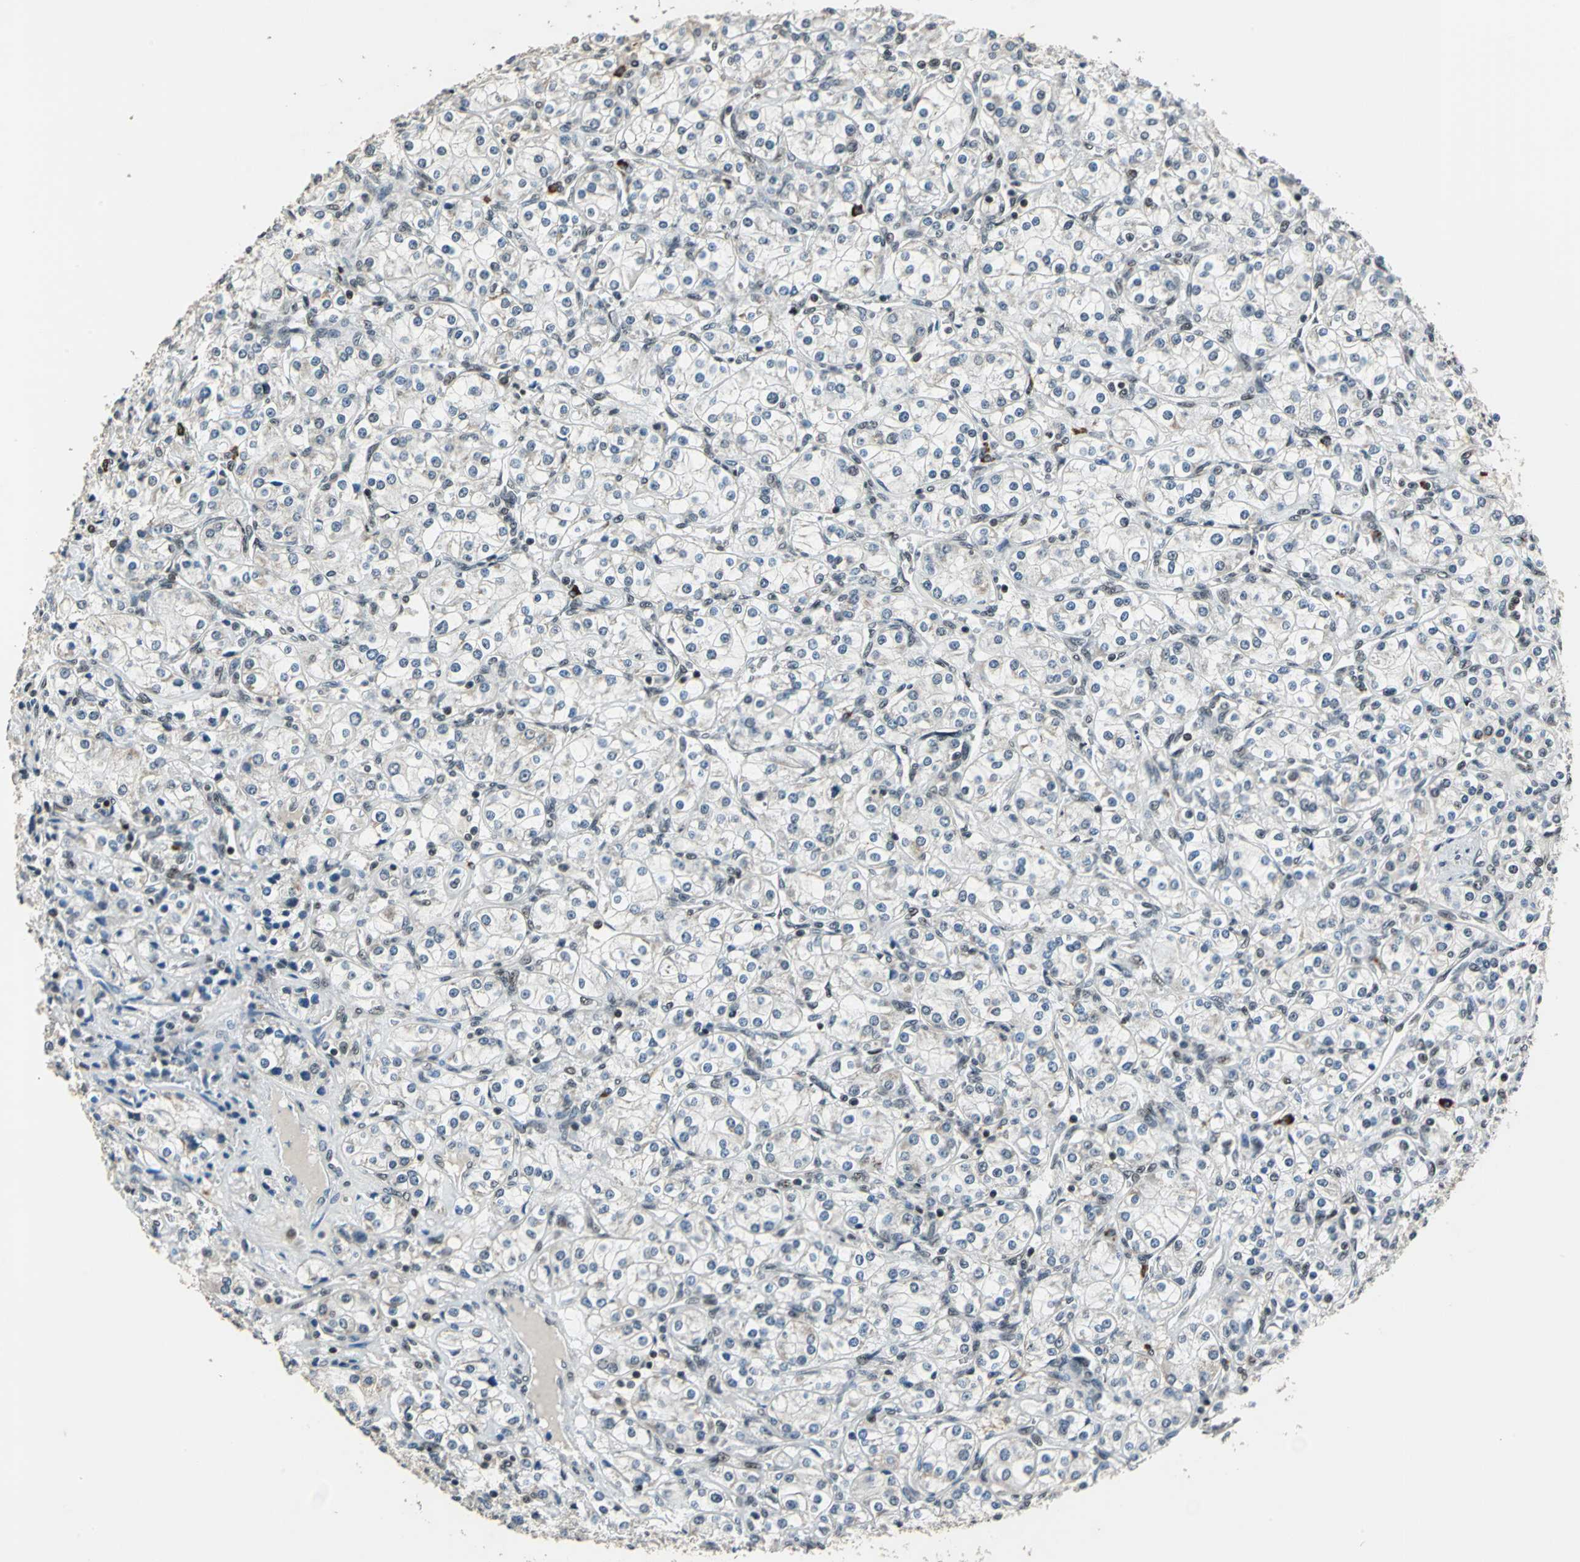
{"staining": {"intensity": "negative", "quantity": "none", "location": "none"}, "tissue": "renal cancer", "cell_type": "Tumor cells", "image_type": "cancer", "snomed": [{"axis": "morphology", "description": "Adenocarcinoma, NOS"}, {"axis": "topography", "description": "Kidney"}], "caption": "The immunohistochemistry photomicrograph has no significant staining in tumor cells of adenocarcinoma (renal) tissue.", "gene": "BCLAF1", "patient": {"sex": "male", "age": 77}}